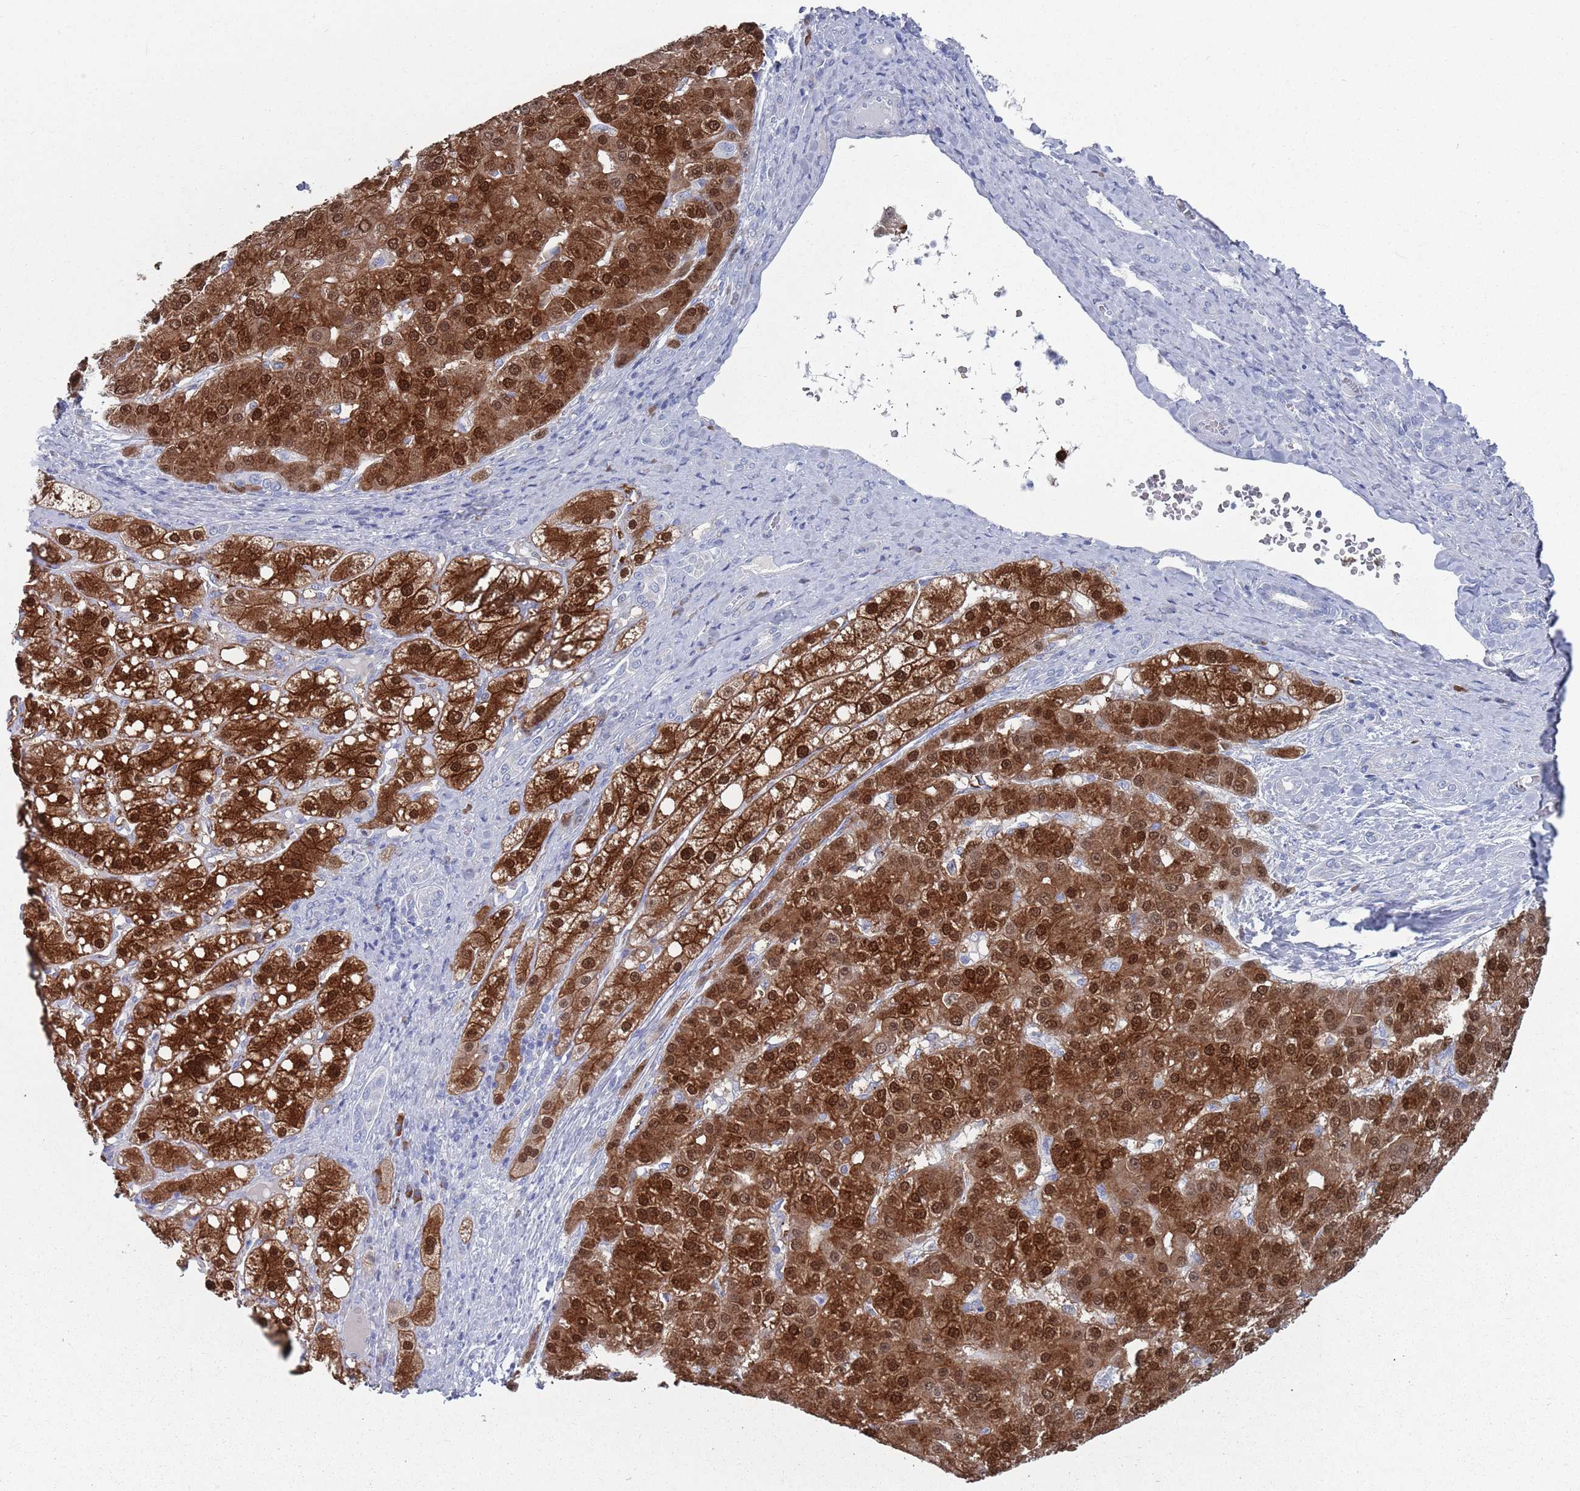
{"staining": {"intensity": "strong", "quantity": ">75%", "location": "cytoplasmic/membranous,nuclear"}, "tissue": "liver cancer", "cell_type": "Tumor cells", "image_type": "cancer", "snomed": [{"axis": "morphology", "description": "Carcinoma, Hepatocellular, NOS"}, {"axis": "topography", "description": "Liver"}], "caption": "A histopathology image of liver cancer stained for a protein reveals strong cytoplasmic/membranous and nuclear brown staining in tumor cells.", "gene": "MAT1A", "patient": {"sex": "male", "age": 67}}